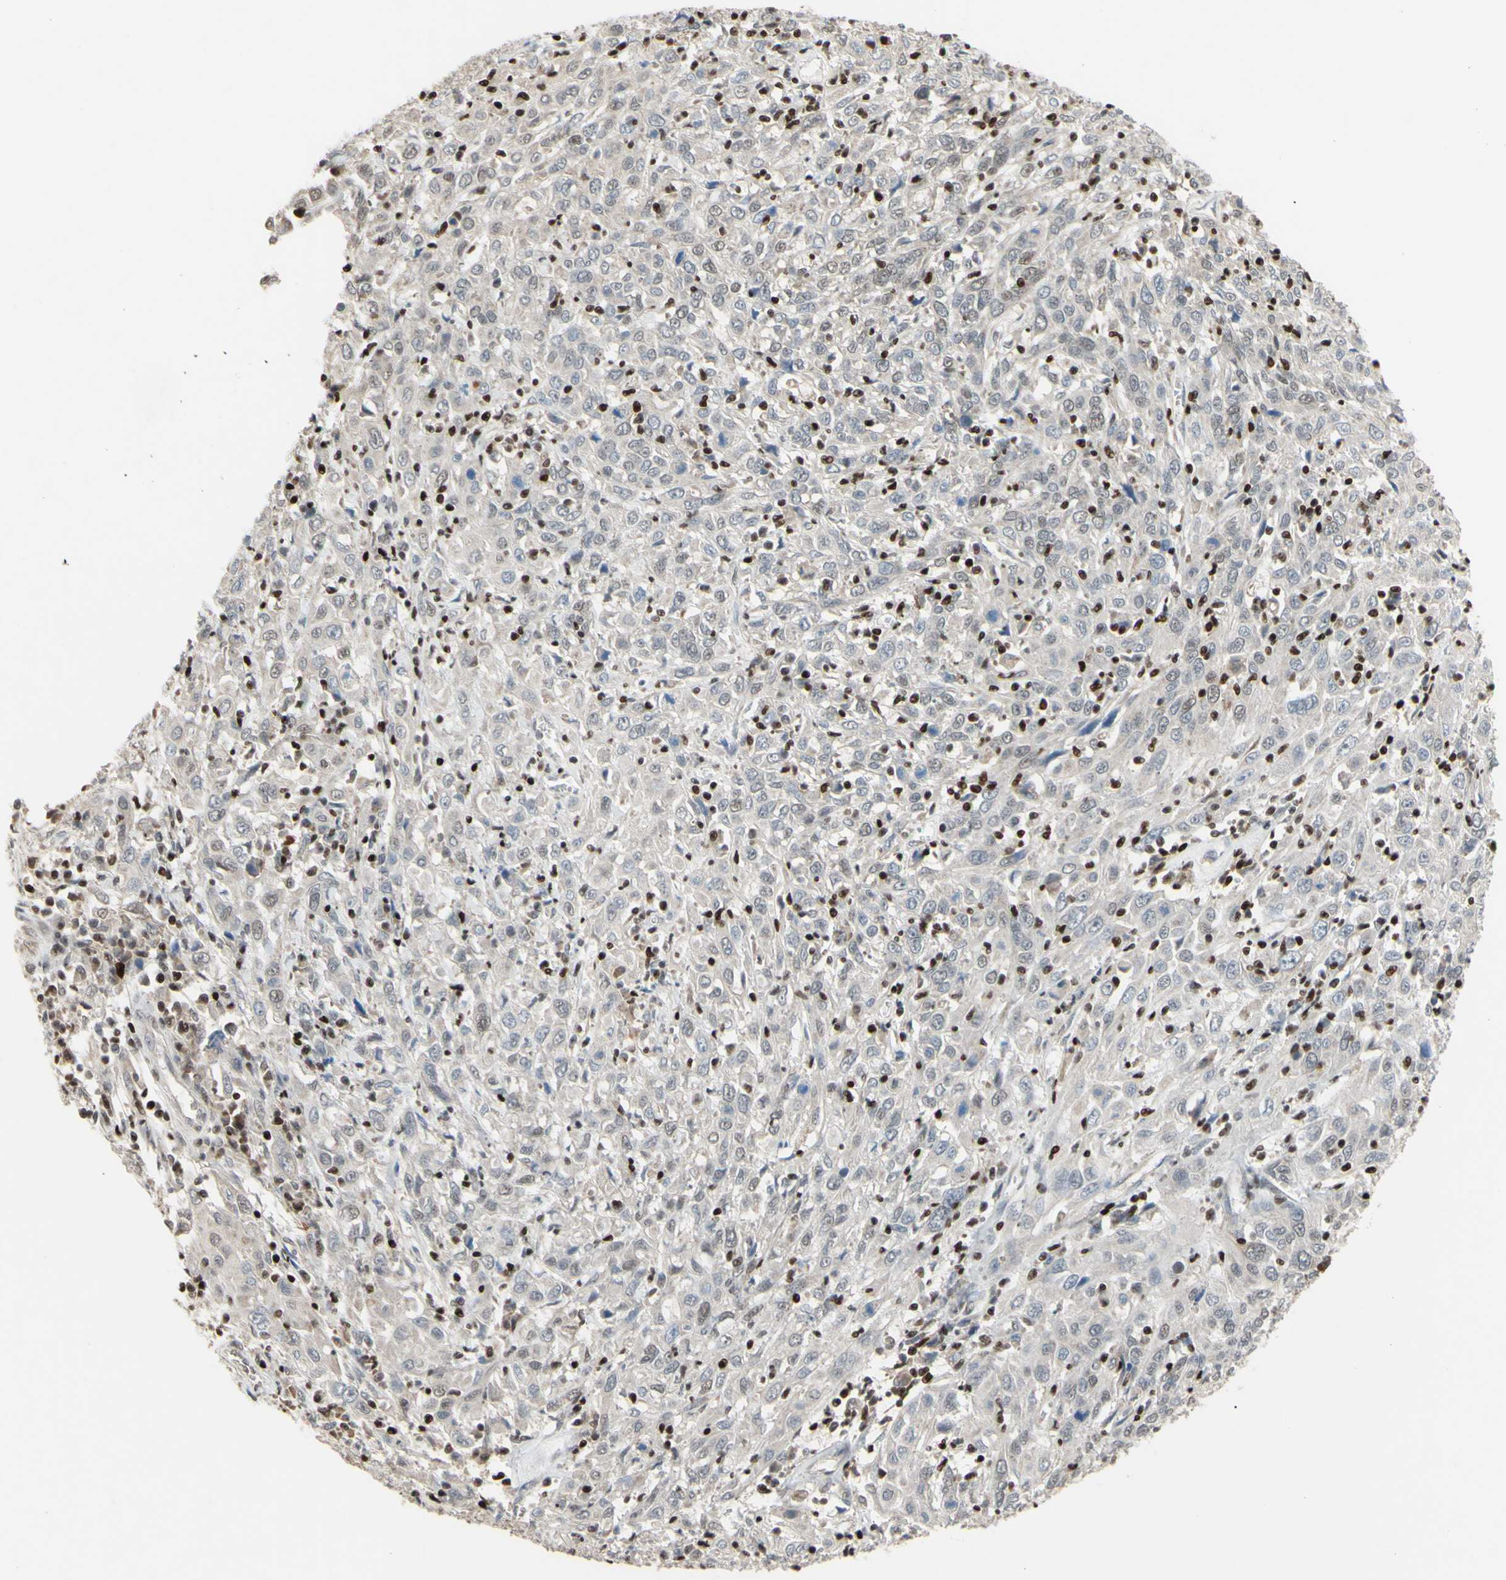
{"staining": {"intensity": "weak", "quantity": ">75%", "location": "cytoplasmic/membranous"}, "tissue": "cervical cancer", "cell_type": "Tumor cells", "image_type": "cancer", "snomed": [{"axis": "morphology", "description": "Squamous cell carcinoma, NOS"}, {"axis": "topography", "description": "Cervix"}], "caption": "This image reveals immunohistochemistry (IHC) staining of human cervical squamous cell carcinoma, with low weak cytoplasmic/membranous expression in about >75% of tumor cells.", "gene": "SP4", "patient": {"sex": "female", "age": 46}}